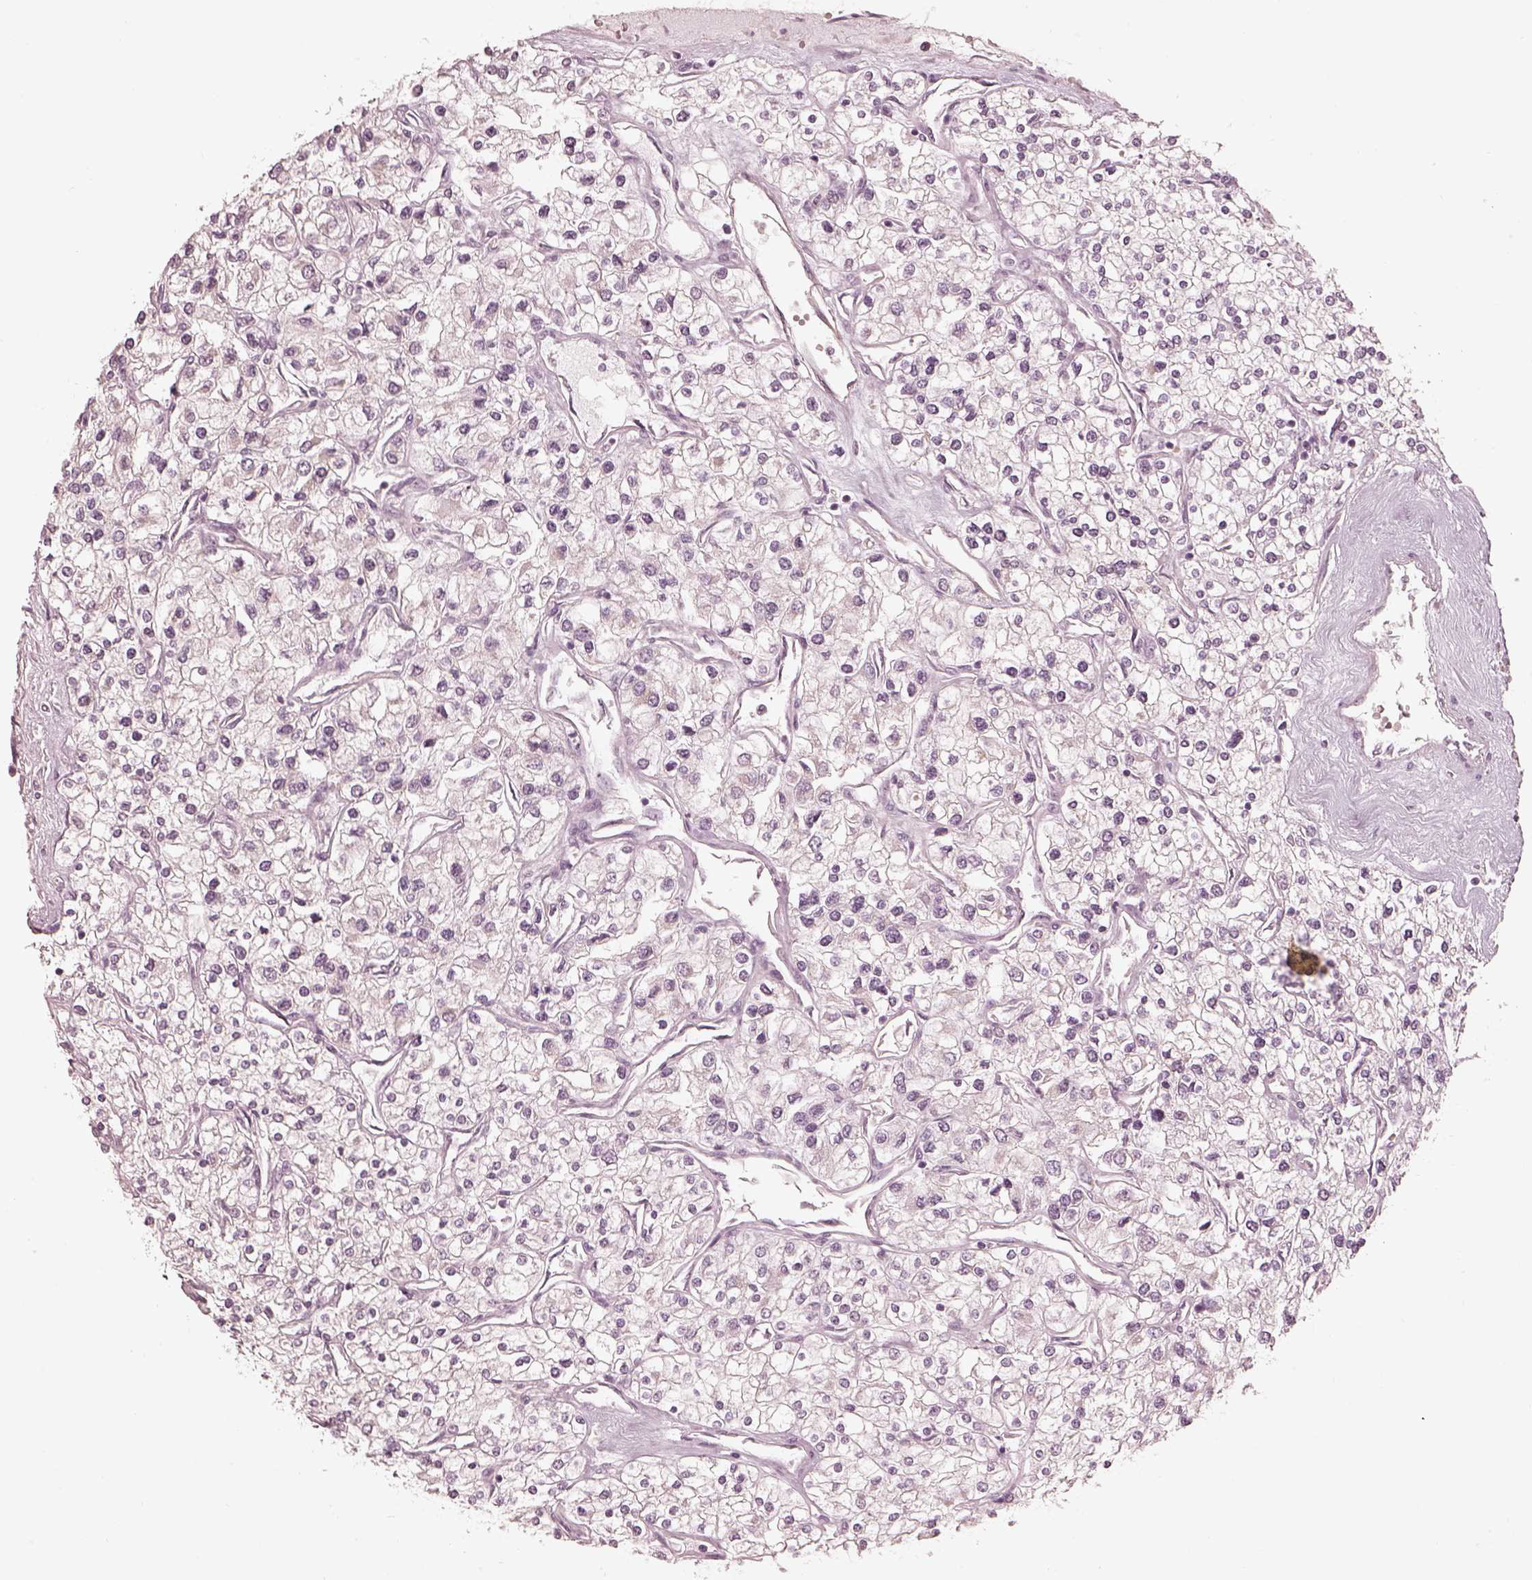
{"staining": {"intensity": "negative", "quantity": "none", "location": "none"}, "tissue": "renal cancer", "cell_type": "Tumor cells", "image_type": "cancer", "snomed": [{"axis": "morphology", "description": "Adenocarcinoma, NOS"}, {"axis": "topography", "description": "Kidney"}], "caption": "DAB (3,3'-diaminobenzidine) immunohistochemical staining of human renal cancer exhibits no significant positivity in tumor cells.", "gene": "IQCB1", "patient": {"sex": "male", "age": 80}}